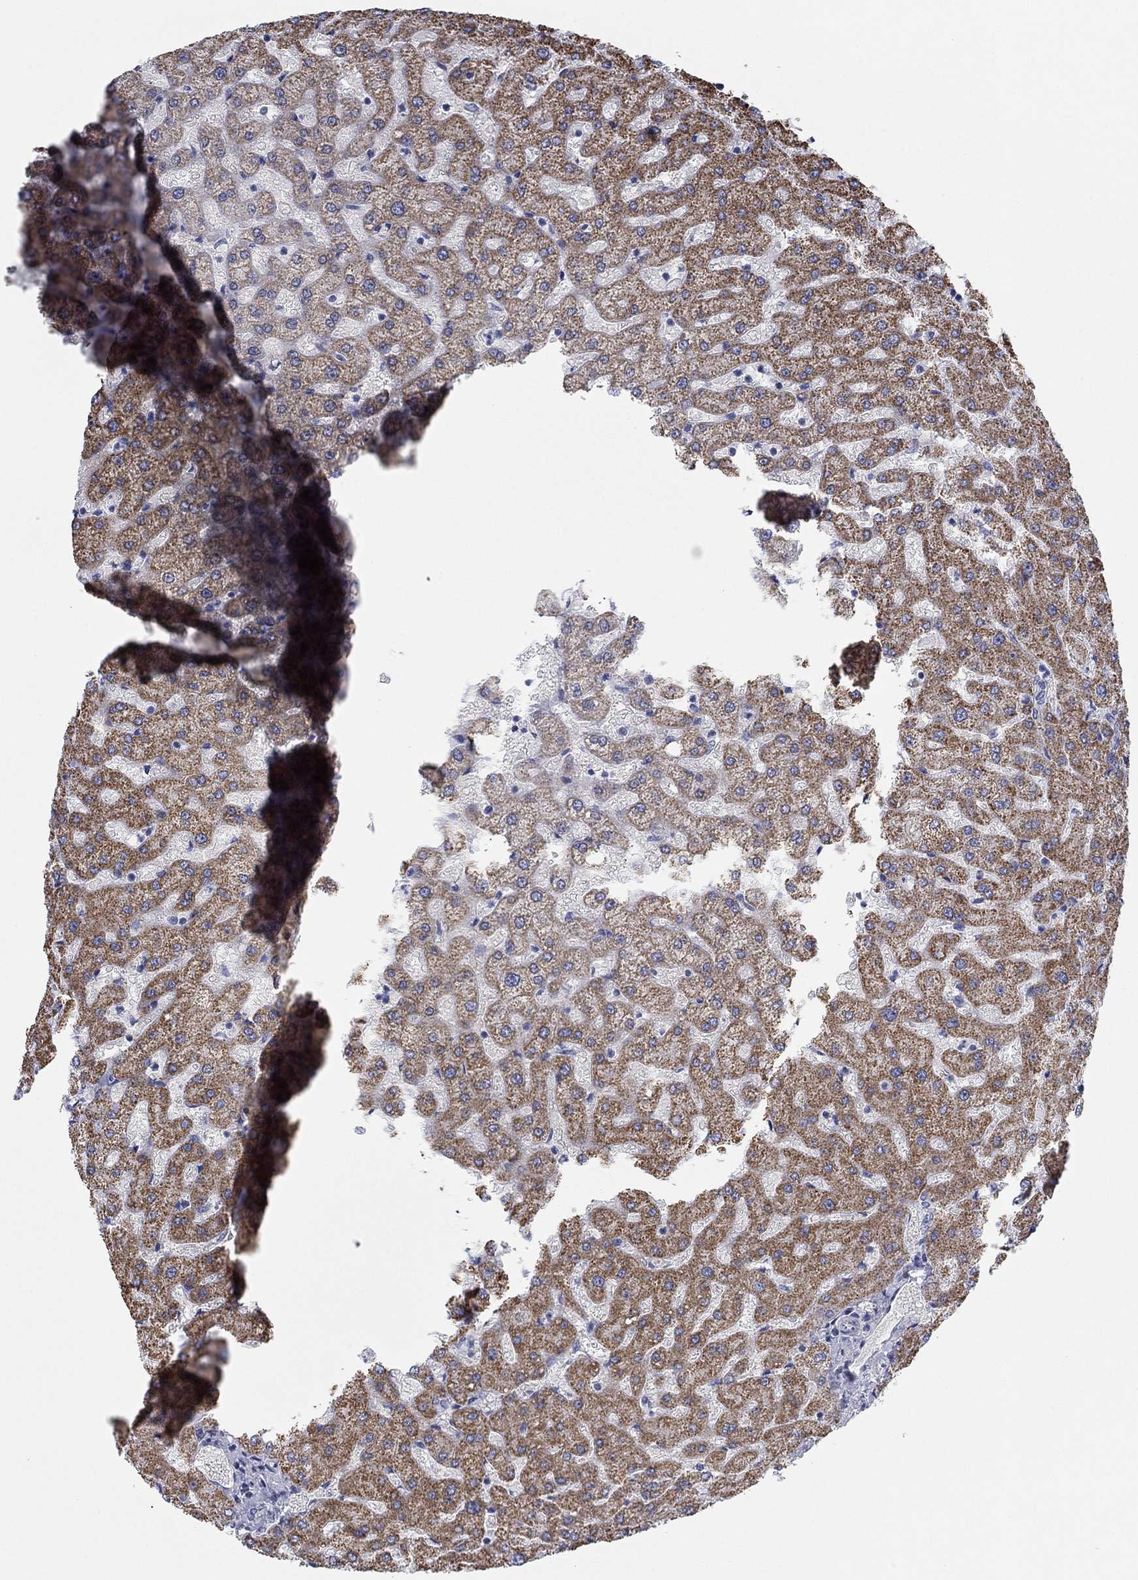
{"staining": {"intensity": "negative", "quantity": "none", "location": "none"}, "tissue": "liver", "cell_type": "Cholangiocytes", "image_type": "normal", "snomed": [{"axis": "morphology", "description": "Normal tissue, NOS"}, {"axis": "topography", "description": "Liver"}], "caption": "Image shows no significant protein positivity in cholangiocytes of benign liver. (DAB (3,3'-diaminobenzidine) immunohistochemistry (IHC) visualized using brightfield microscopy, high magnification).", "gene": "DNAL1", "patient": {"sex": "female", "age": 50}}